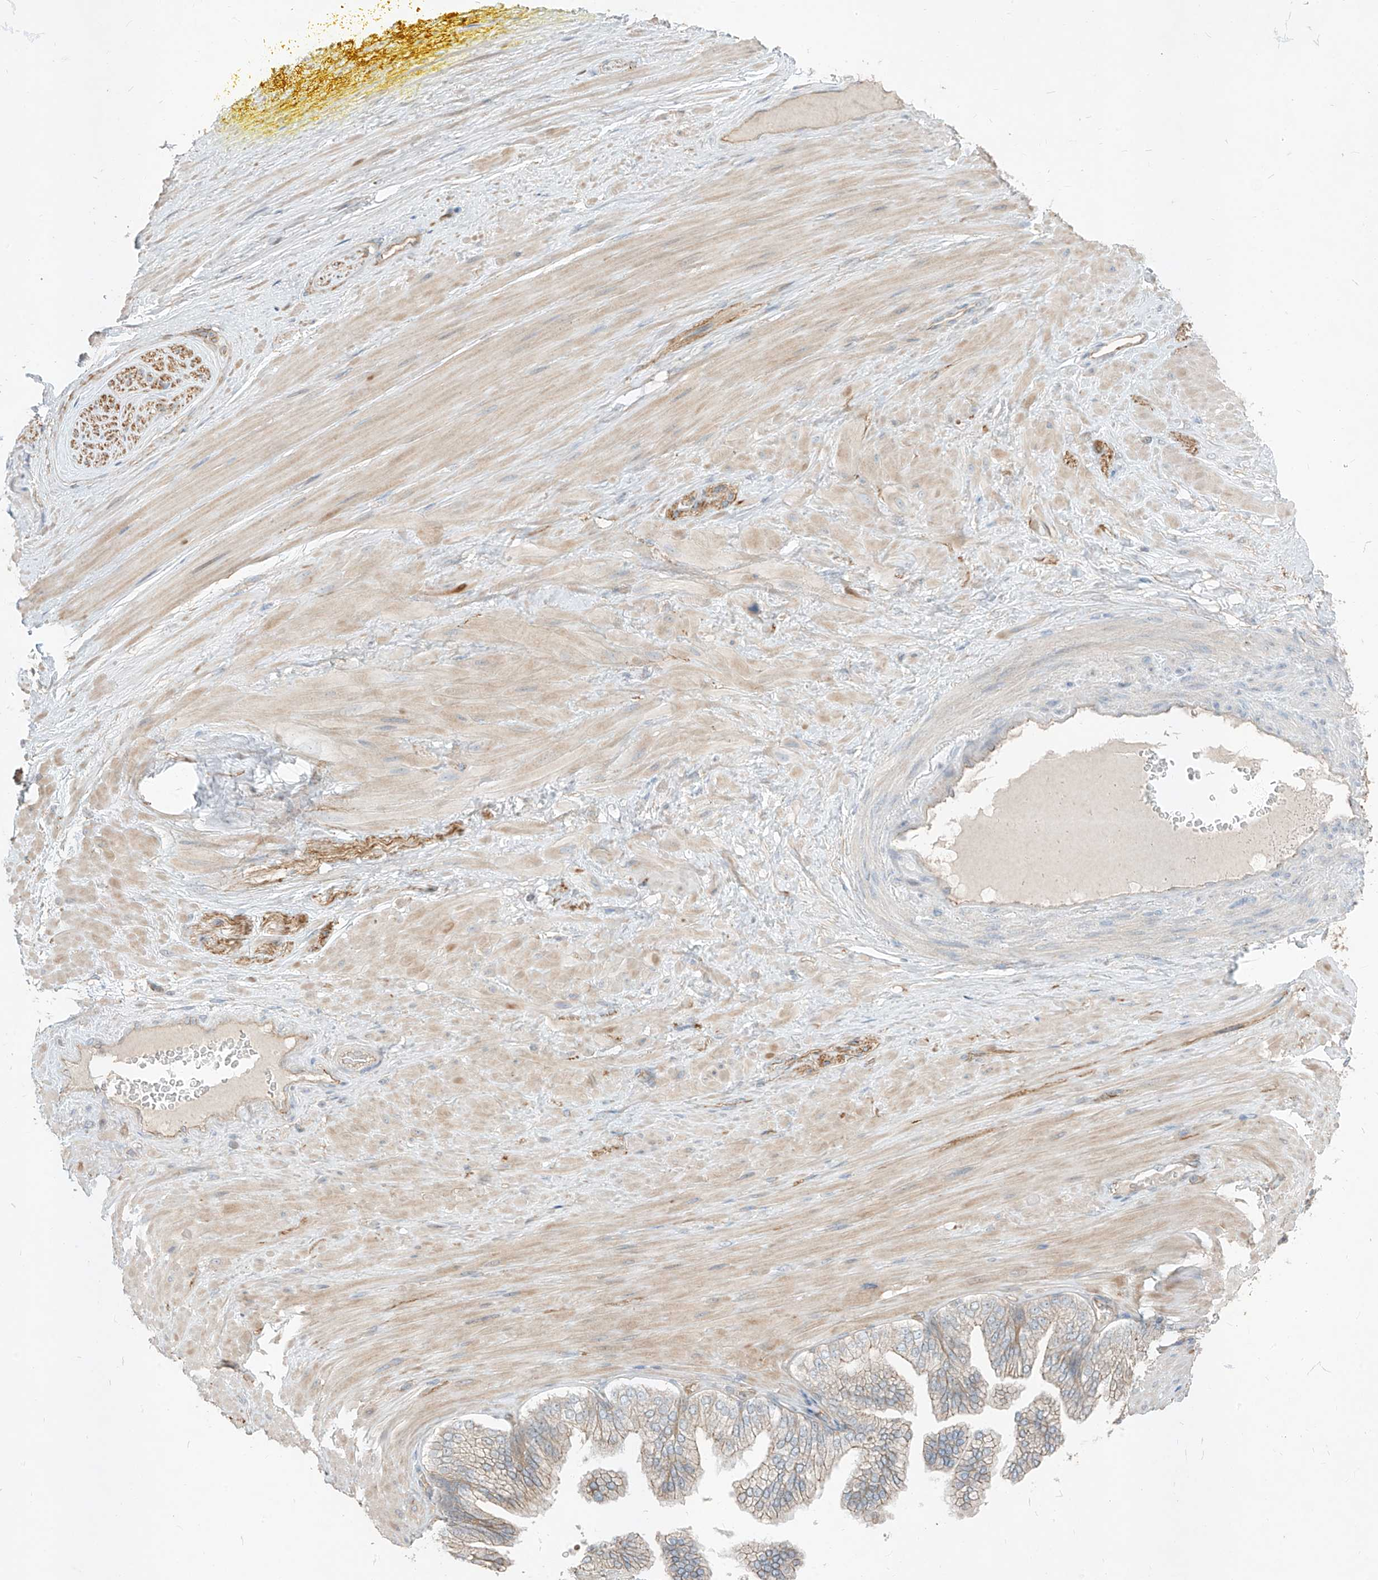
{"staining": {"intensity": "weak", "quantity": ">75%", "location": "cytoplasmic/membranous"}, "tissue": "adipose tissue", "cell_type": "Adipocytes", "image_type": "normal", "snomed": [{"axis": "morphology", "description": "Normal tissue, NOS"}, {"axis": "morphology", "description": "Adenocarcinoma, Low grade"}, {"axis": "topography", "description": "Prostate"}, {"axis": "topography", "description": "Peripheral nerve tissue"}], "caption": "Protein analysis of unremarkable adipose tissue exhibits weak cytoplasmic/membranous expression in approximately >75% of adipocytes.", "gene": "EPHX4", "patient": {"sex": "male", "age": 63}}